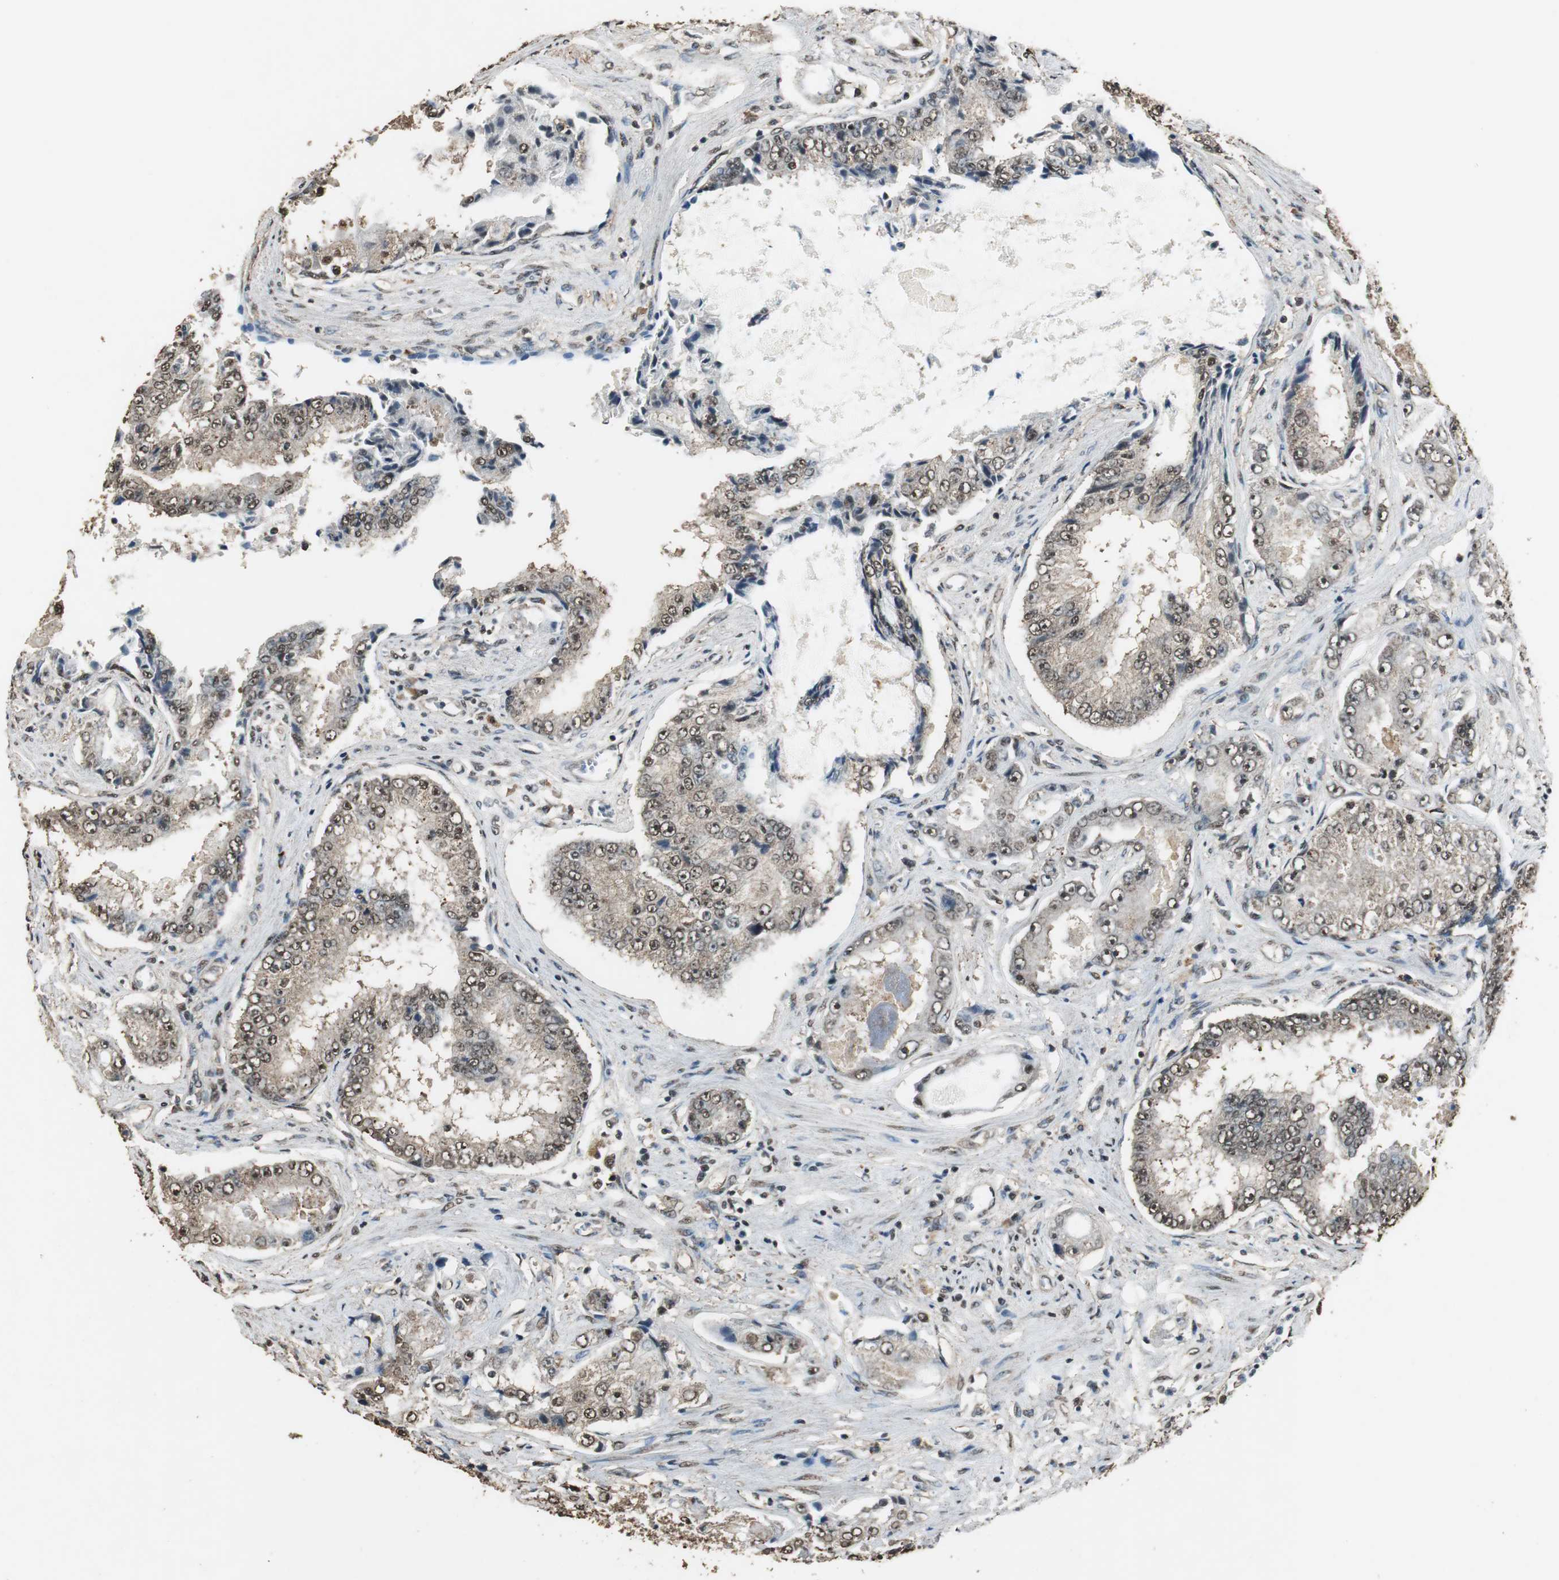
{"staining": {"intensity": "moderate", "quantity": ">75%", "location": "cytoplasmic/membranous,nuclear"}, "tissue": "prostate cancer", "cell_type": "Tumor cells", "image_type": "cancer", "snomed": [{"axis": "morphology", "description": "Adenocarcinoma, High grade"}, {"axis": "topography", "description": "Prostate"}], "caption": "Immunohistochemical staining of human prostate cancer (high-grade adenocarcinoma) reveals medium levels of moderate cytoplasmic/membranous and nuclear expression in about >75% of tumor cells.", "gene": "PPP1R13B", "patient": {"sex": "male", "age": 73}}